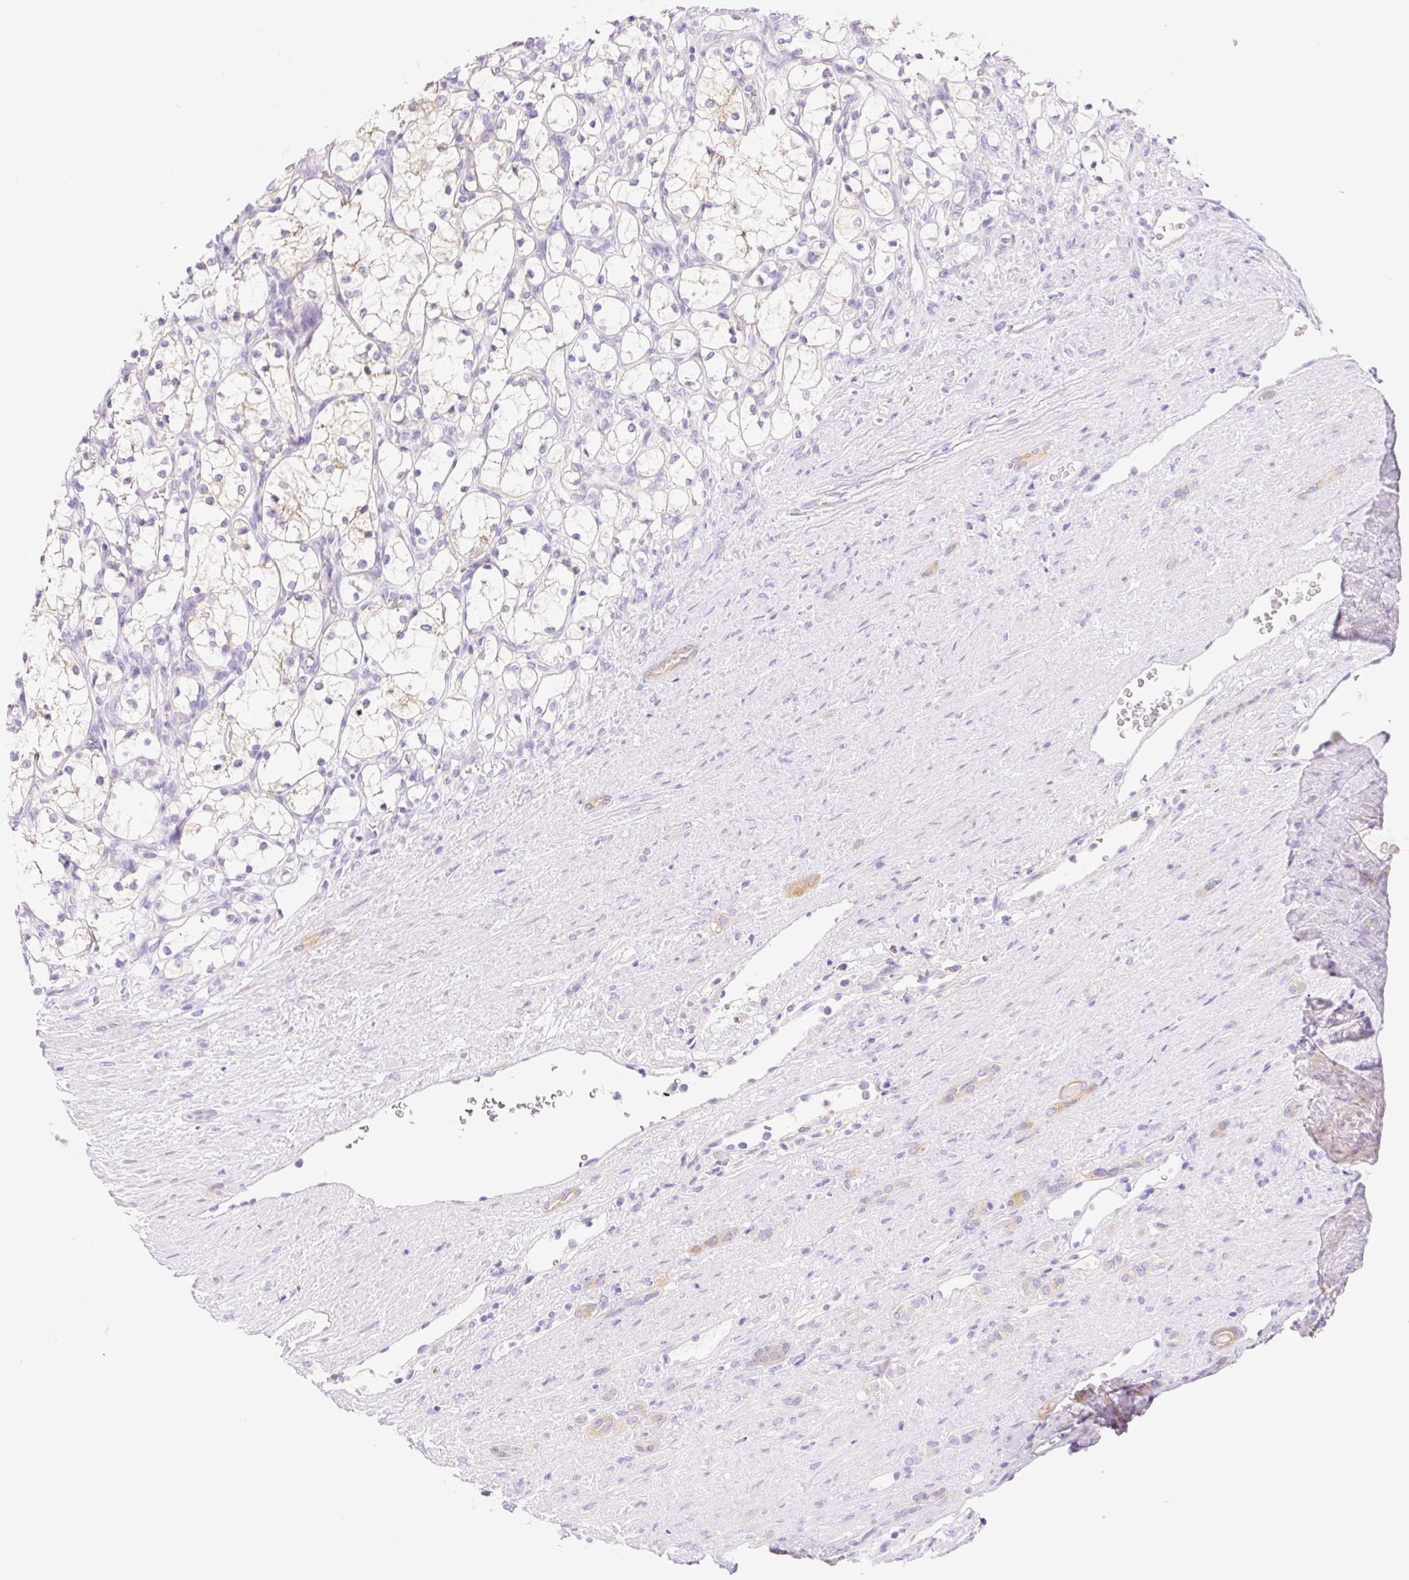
{"staining": {"intensity": "moderate", "quantity": ">75%", "location": "cytoplasmic/membranous"}, "tissue": "renal cancer", "cell_type": "Tumor cells", "image_type": "cancer", "snomed": [{"axis": "morphology", "description": "Adenocarcinoma, NOS"}, {"axis": "topography", "description": "Kidney"}], "caption": "Protein staining of renal adenocarcinoma tissue displays moderate cytoplasmic/membranous positivity in about >75% of tumor cells.", "gene": "DENND5A", "patient": {"sex": "female", "age": 69}}